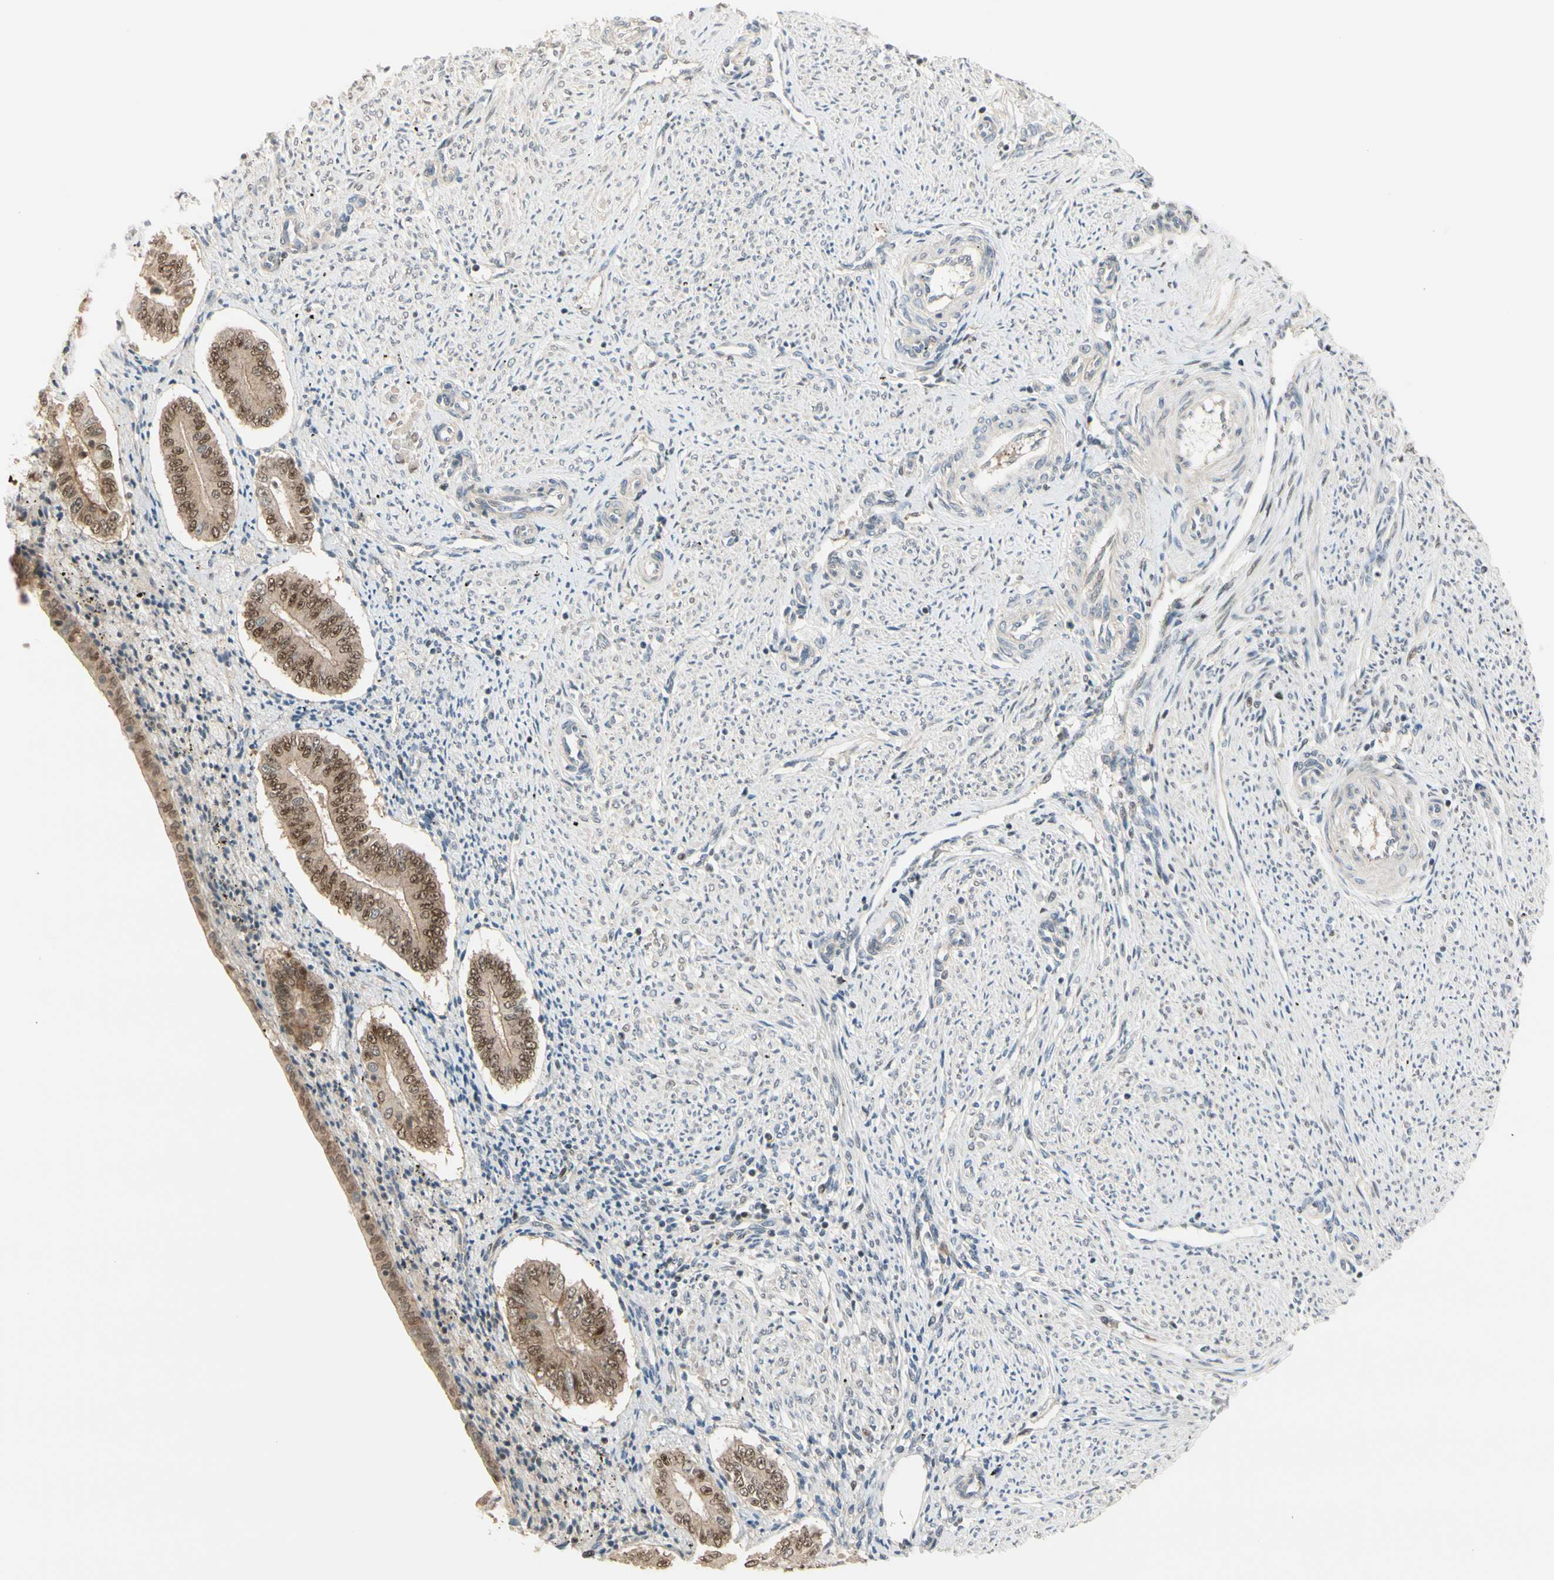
{"staining": {"intensity": "weak", "quantity": ">75%", "location": "nuclear"}, "tissue": "endometrium", "cell_type": "Cells in endometrial stroma", "image_type": "normal", "snomed": [{"axis": "morphology", "description": "Normal tissue, NOS"}, {"axis": "topography", "description": "Endometrium"}], "caption": "Protein positivity by immunohistochemistry displays weak nuclear staining in about >75% of cells in endometrial stroma in normal endometrium. The protein is stained brown, and the nuclei are stained in blue (DAB (3,3'-diaminobenzidine) IHC with brightfield microscopy, high magnification).", "gene": "NFYA", "patient": {"sex": "female", "age": 42}}